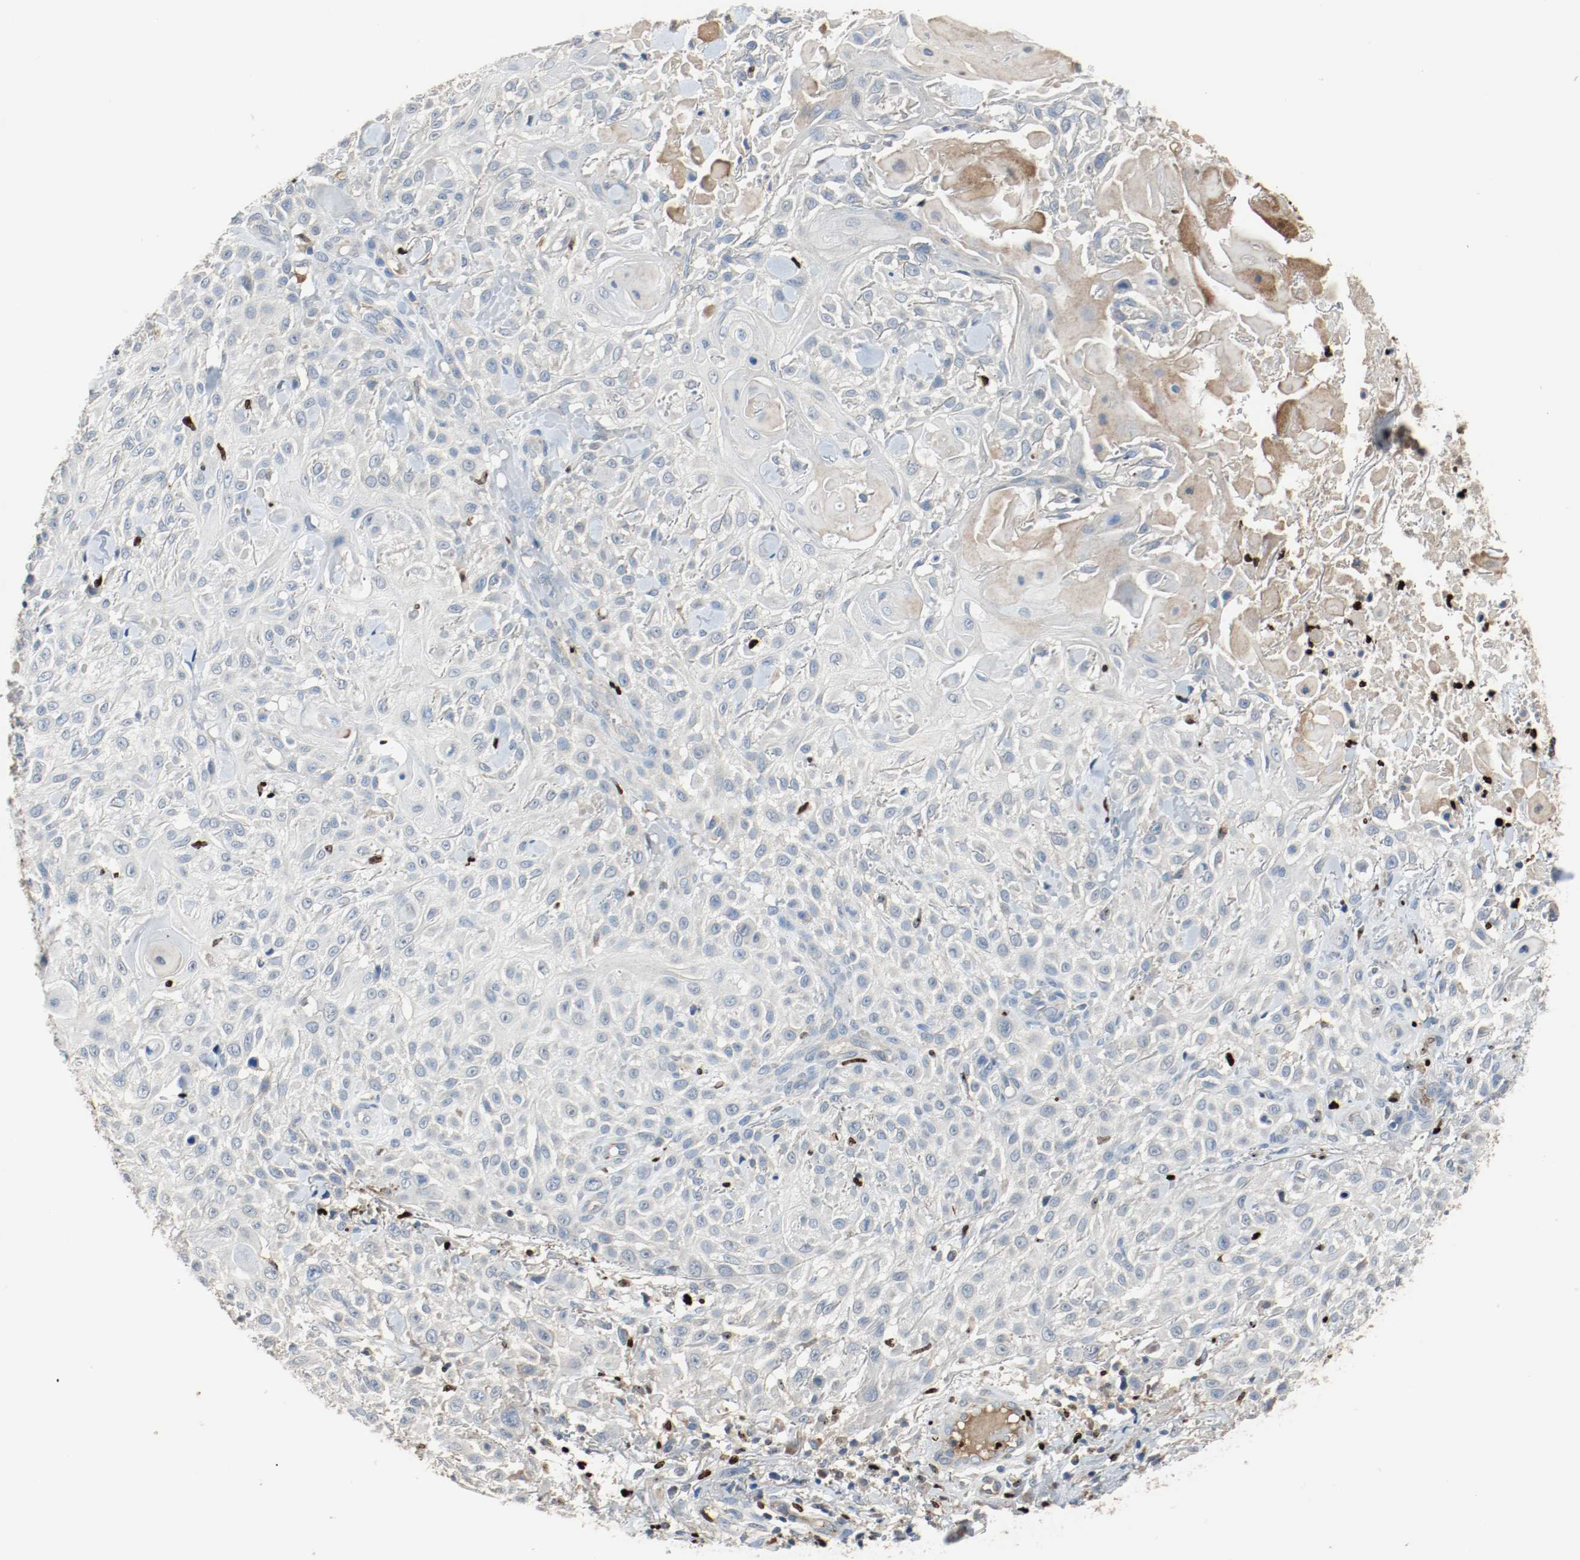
{"staining": {"intensity": "negative", "quantity": "none", "location": "none"}, "tissue": "skin cancer", "cell_type": "Tumor cells", "image_type": "cancer", "snomed": [{"axis": "morphology", "description": "Squamous cell carcinoma, NOS"}, {"axis": "topography", "description": "Skin"}], "caption": "A histopathology image of skin squamous cell carcinoma stained for a protein shows no brown staining in tumor cells.", "gene": "BLK", "patient": {"sex": "female", "age": 42}}